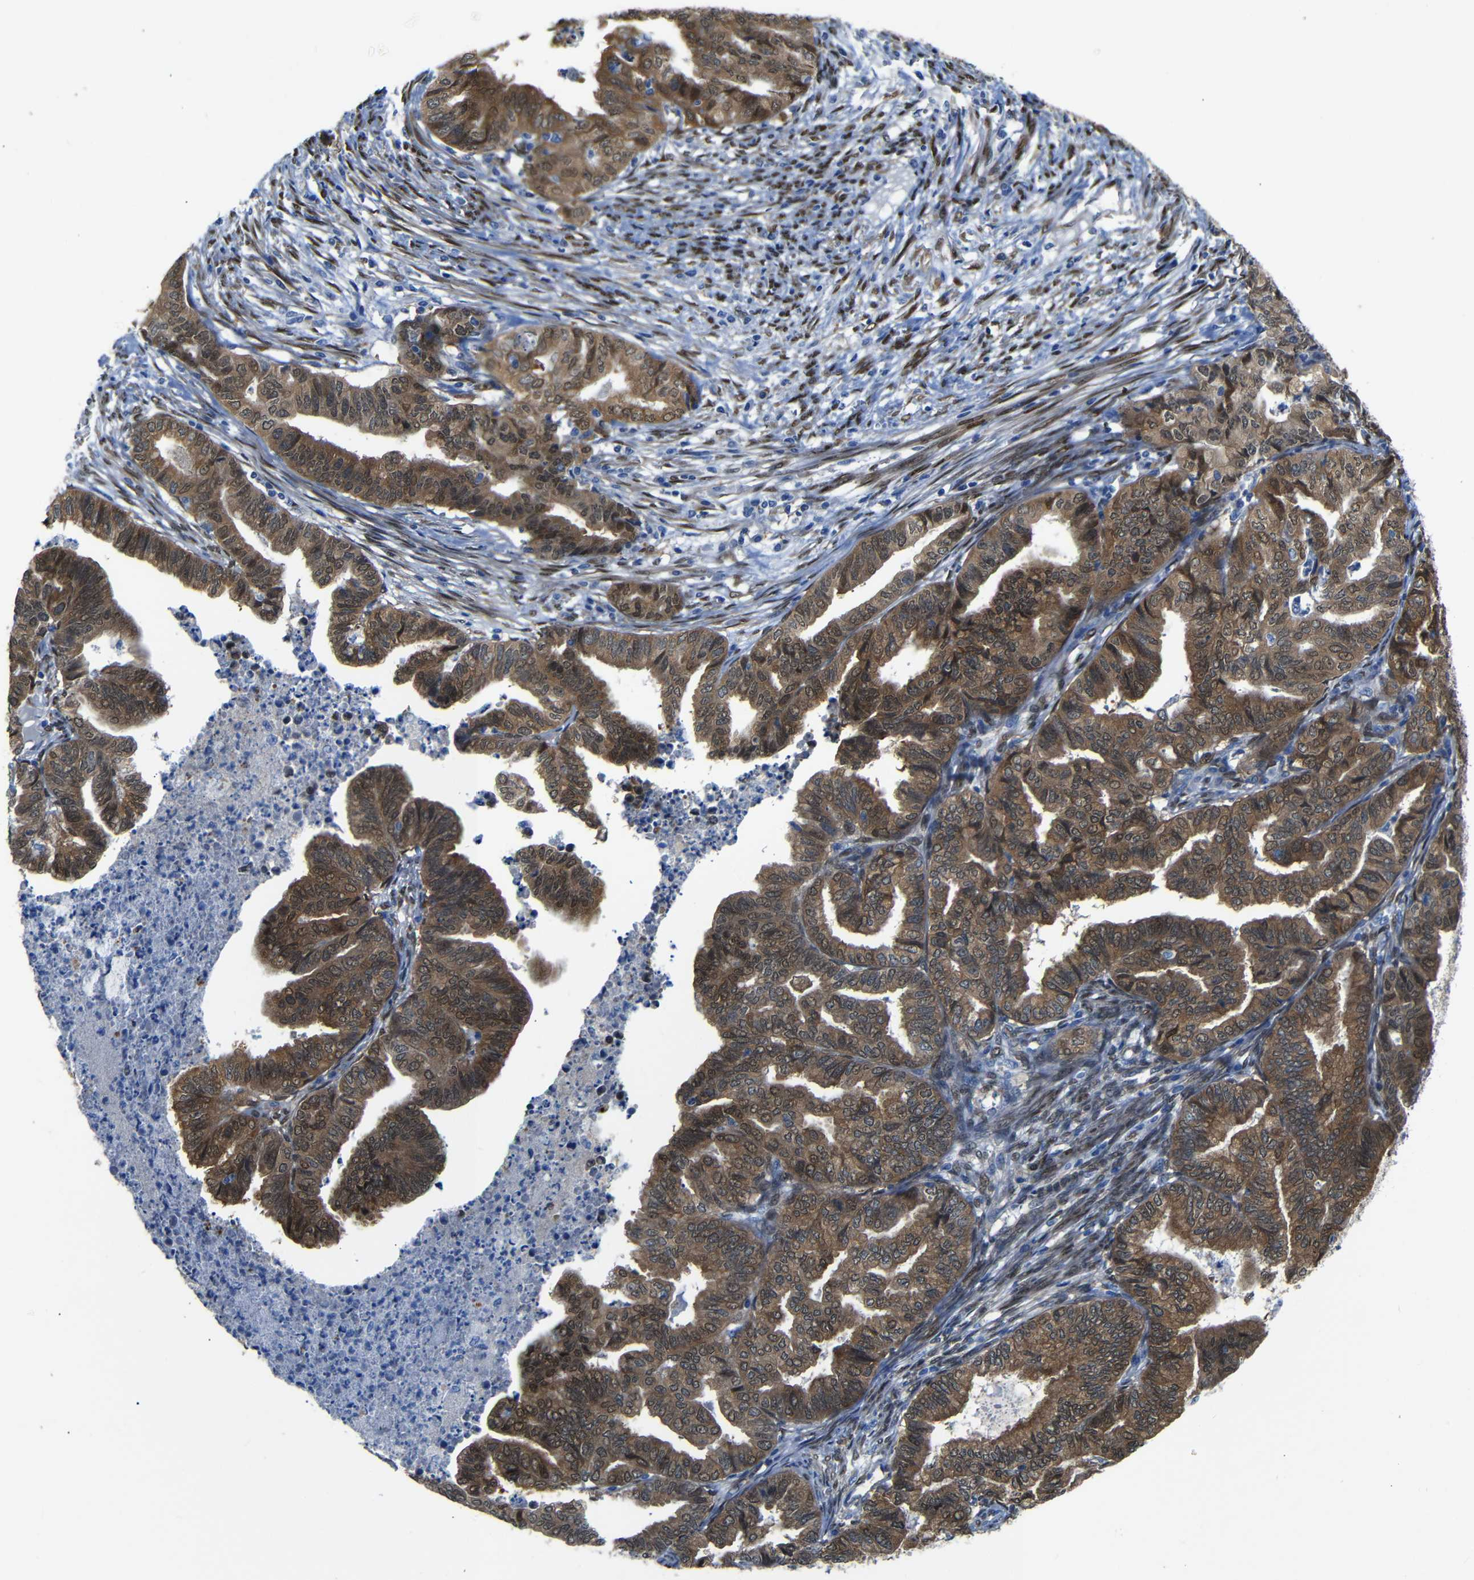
{"staining": {"intensity": "moderate", "quantity": ">75%", "location": "cytoplasmic/membranous,nuclear"}, "tissue": "endometrial cancer", "cell_type": "Tumor cells", "image_type": "cancer", "snomed": [{"axis": "morphology", "description": "Adenocarcinoma, NOS"}, {"axis": "topography", "description": "Endometrium"}], "caption": "DAB immunohistochemical staining of human endometrial cancer (adenocarcinoma) reveals moderate cytoplasmic/membranous and nuclear protein positivity in about >75% of tumor cells.", "gene": "YAP1", "patient": {"sex": "female", "age": 79}}